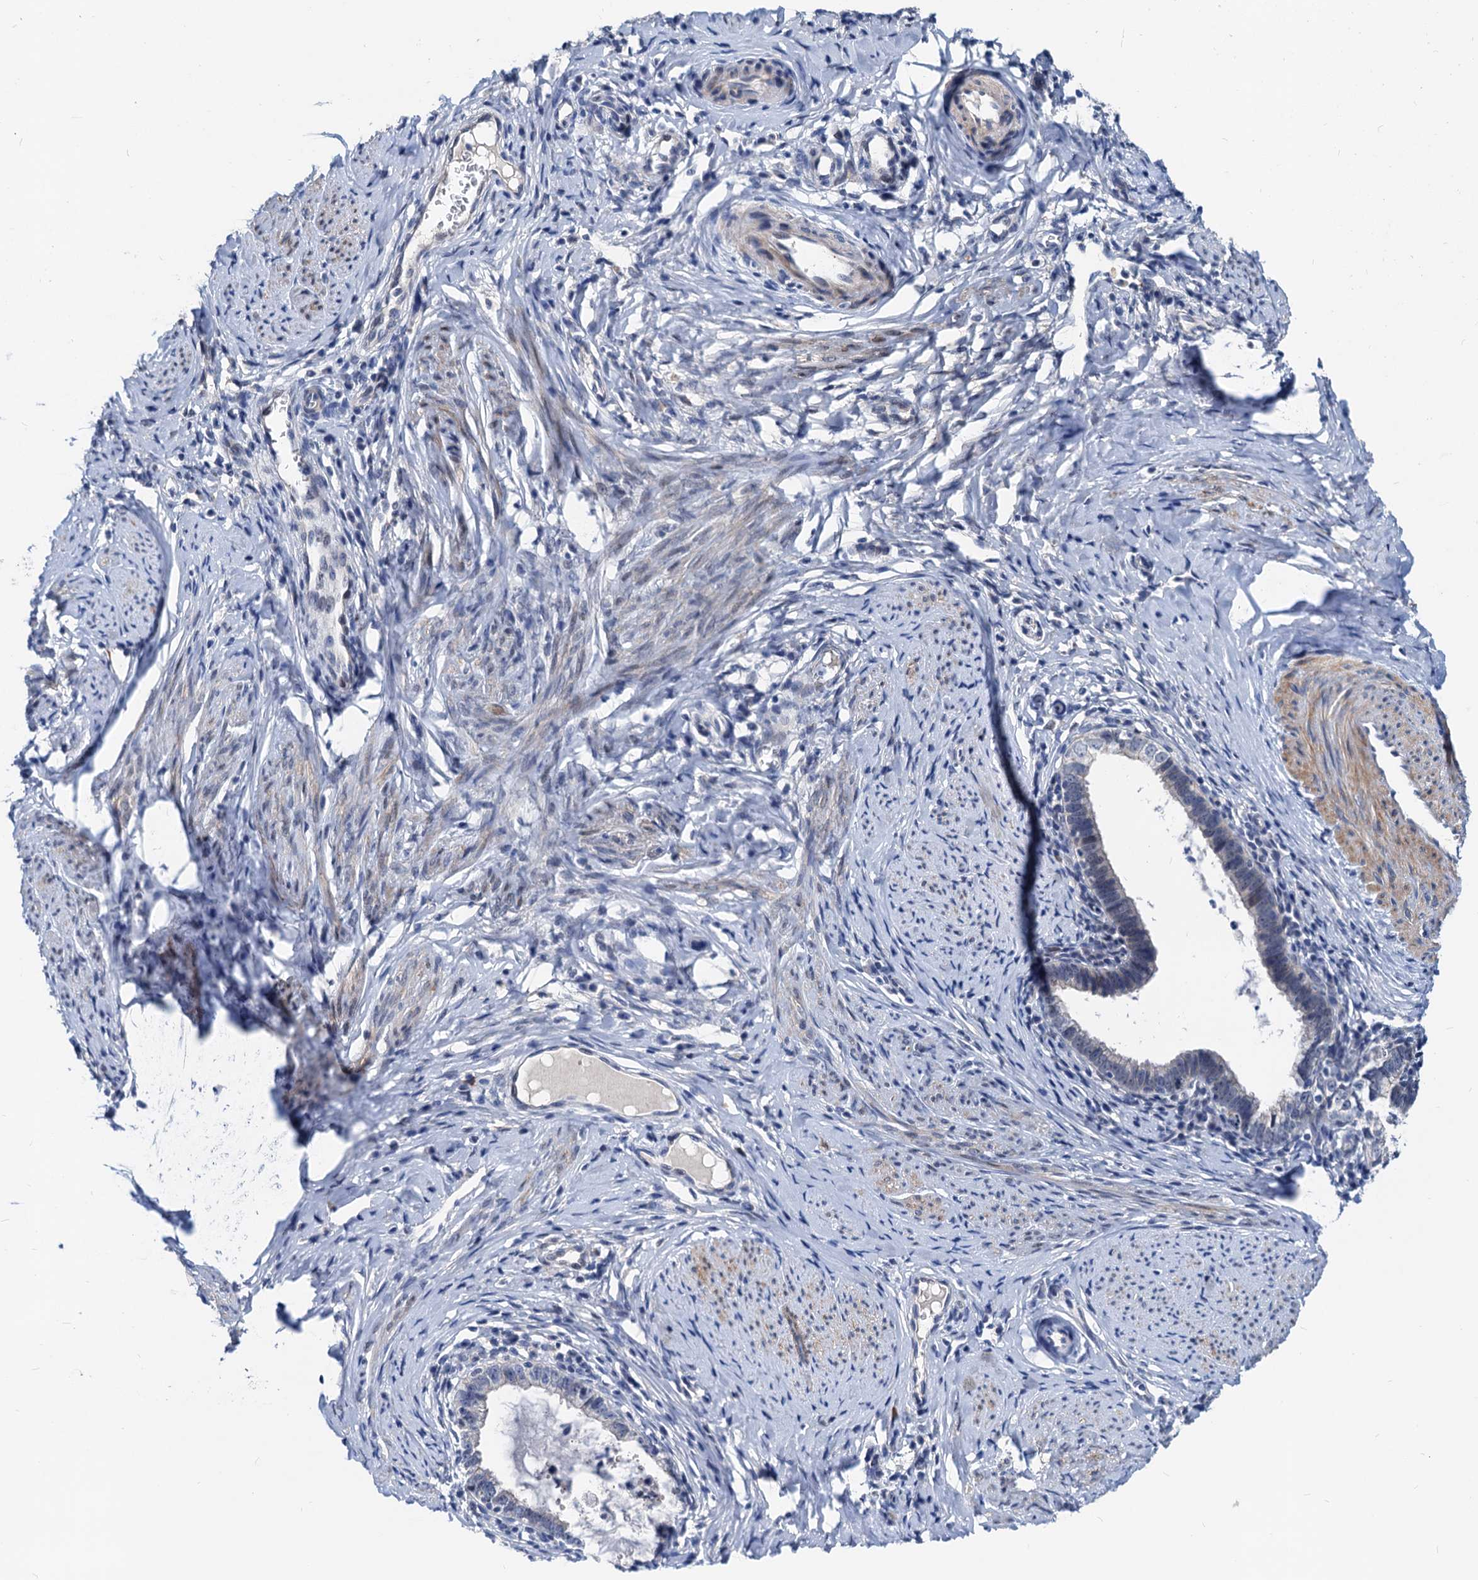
{"staining": {"intensity": "negative", "quantity": "none", "location": "none"}, "tissue": "cervical cancer", "cell_type": "Tumor cells", "image_type": "cancer", "snomed": [{"axis": "morphology", "description": "Adenocarcinoma, NOS"}, {"axis": "topography", "description": "Cervix"}], "caption": "IHC histopathology image of neoplastic tissue: cervical cancer (adenocarcinoma) stained with DAB exhibits no significant protein expression in tumor cells.", "gene": "HSF2", "patient": {"sex": "female", "age": 36}}